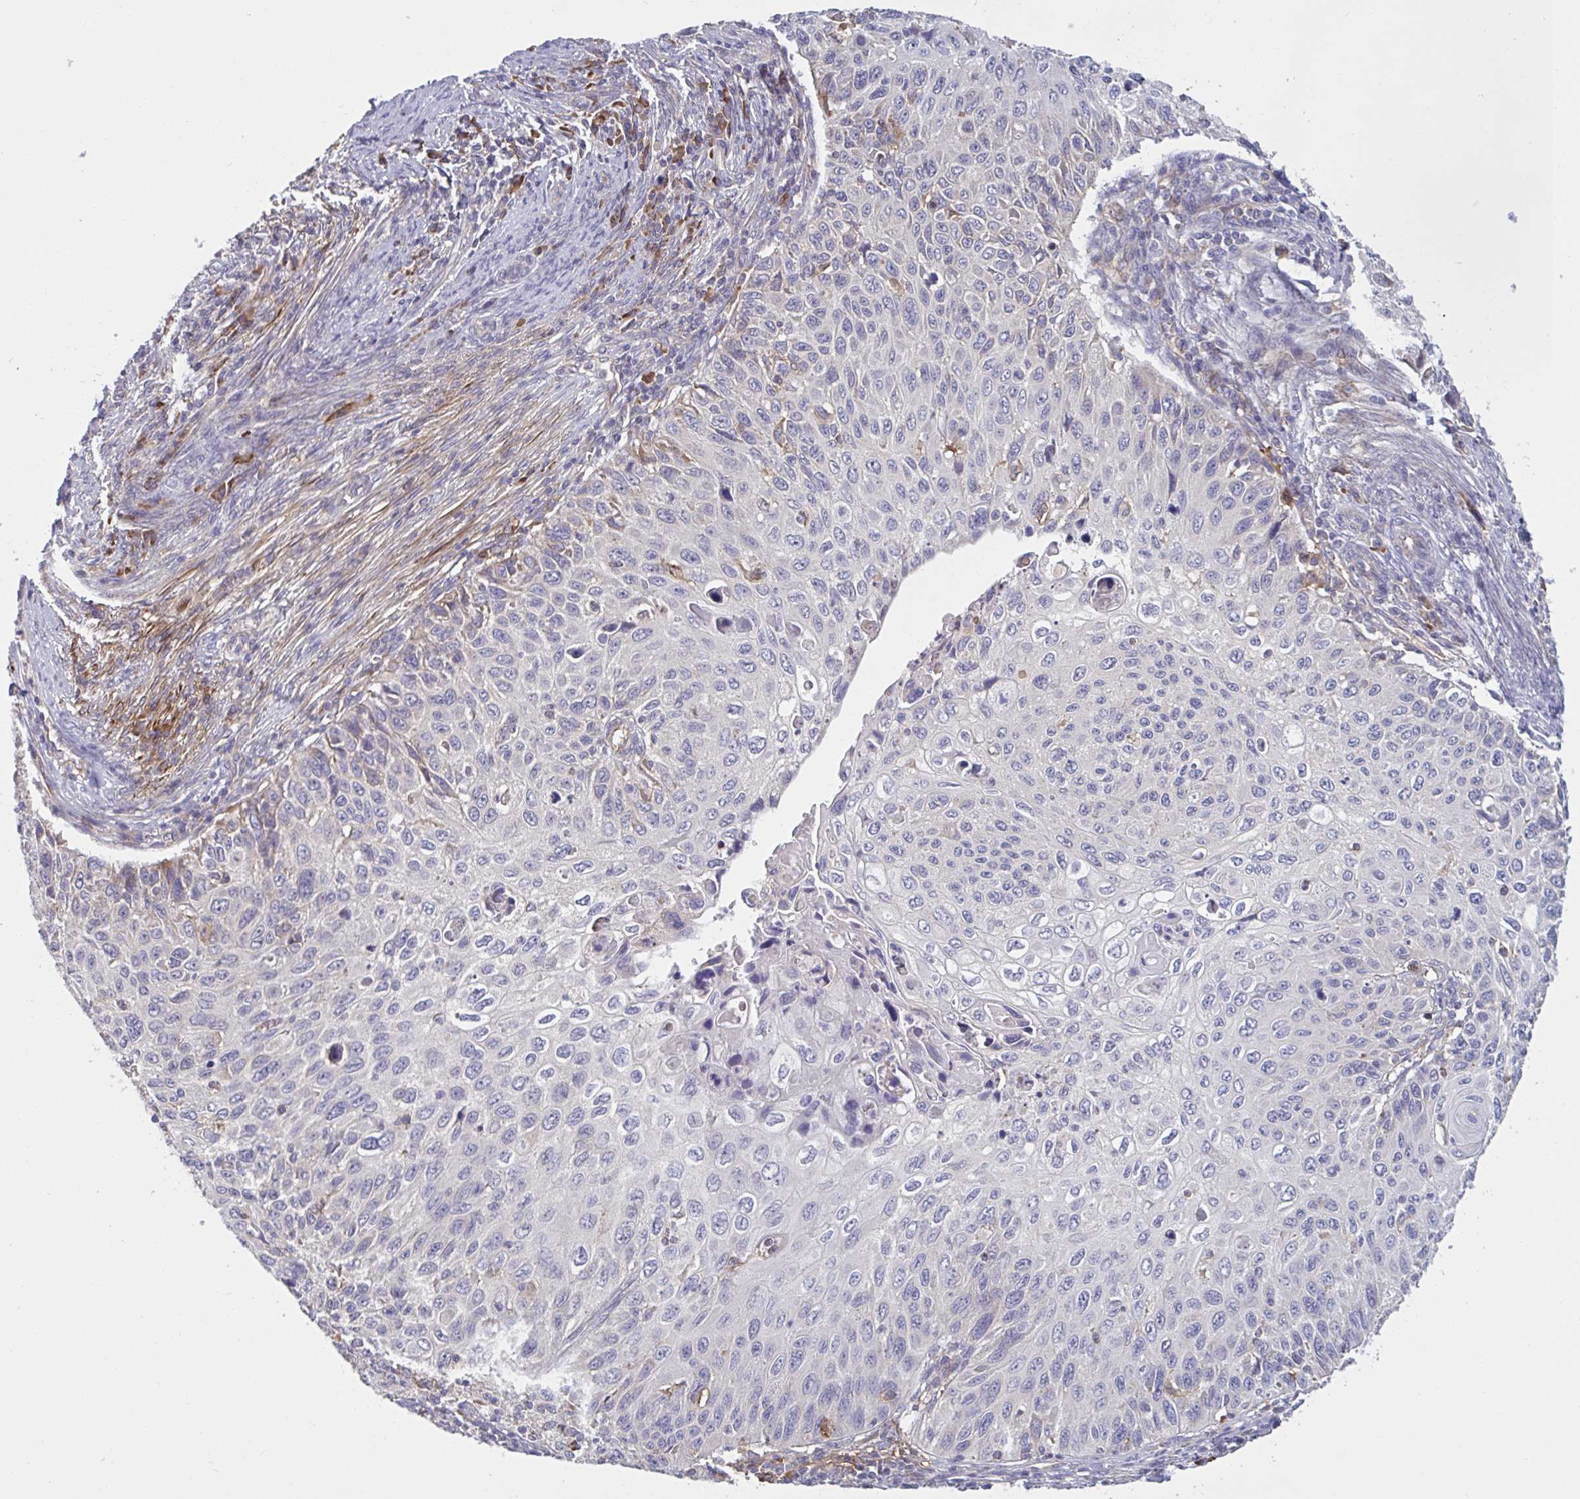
{"staining": {"intensity": "negative", "quantity": "none", "location": "none"}, "tissue": "cervical cancer", "cell_type": "Tumor cells", "image_type": "cancer", "snomed": [{"axis": "morphology", "description": "Squamous cell carcinoma, NOS"}, {"axis": "topography", "description": "Cervix"}], "caption": "The immunohistochemistry (IHC) image has no significant positivity in tumor cells of cervical cancer tissue. (DAB IHC with hematoxylin counter stain).", "gene": "CD1E", "patient": {"sex": "female", "age": 70}}